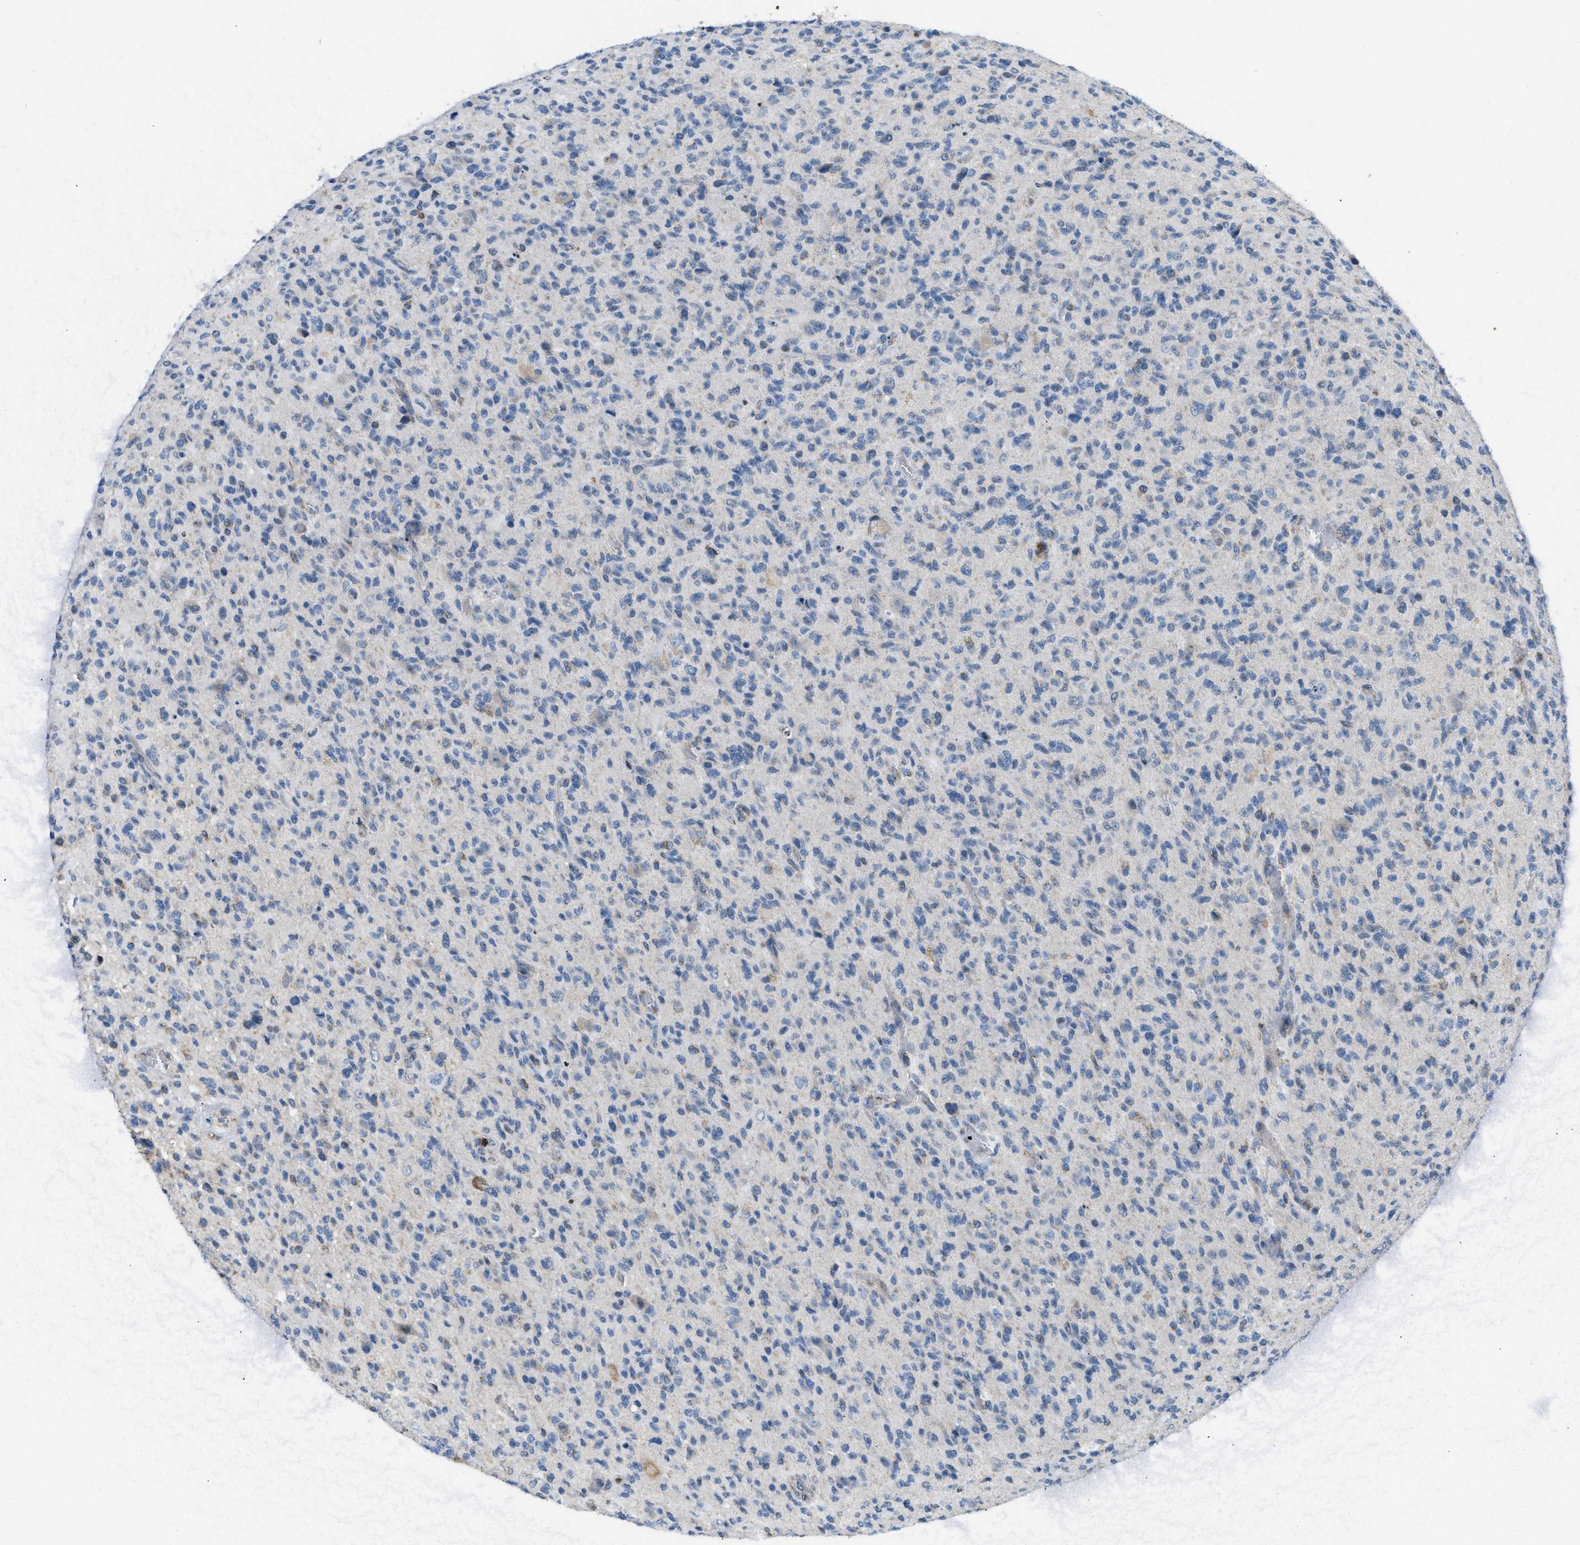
{"staining": {"intensity": "weak", "quantity": "<25%", "location": "cytoplasmic/membranous"}, "tissue": "glioma", "cell_type": "Tumor cells", "image_type": "cancer", "snomed": [{"axis": "morphology", "description": "Glioma, malignant, High grade"}, {"axis": "topography", "description": "Brain"}], "caption": "An image of human malignant glioma (high-grade) is negative for staining in tumor cells. The staining is performed using DAB (3,3'-diaminobenzidine) brown chromogen with nuclei counter-stained in using hematoxylin.", "gene": "ACADVL", "patient": {"sex": "male", "age": 71}}